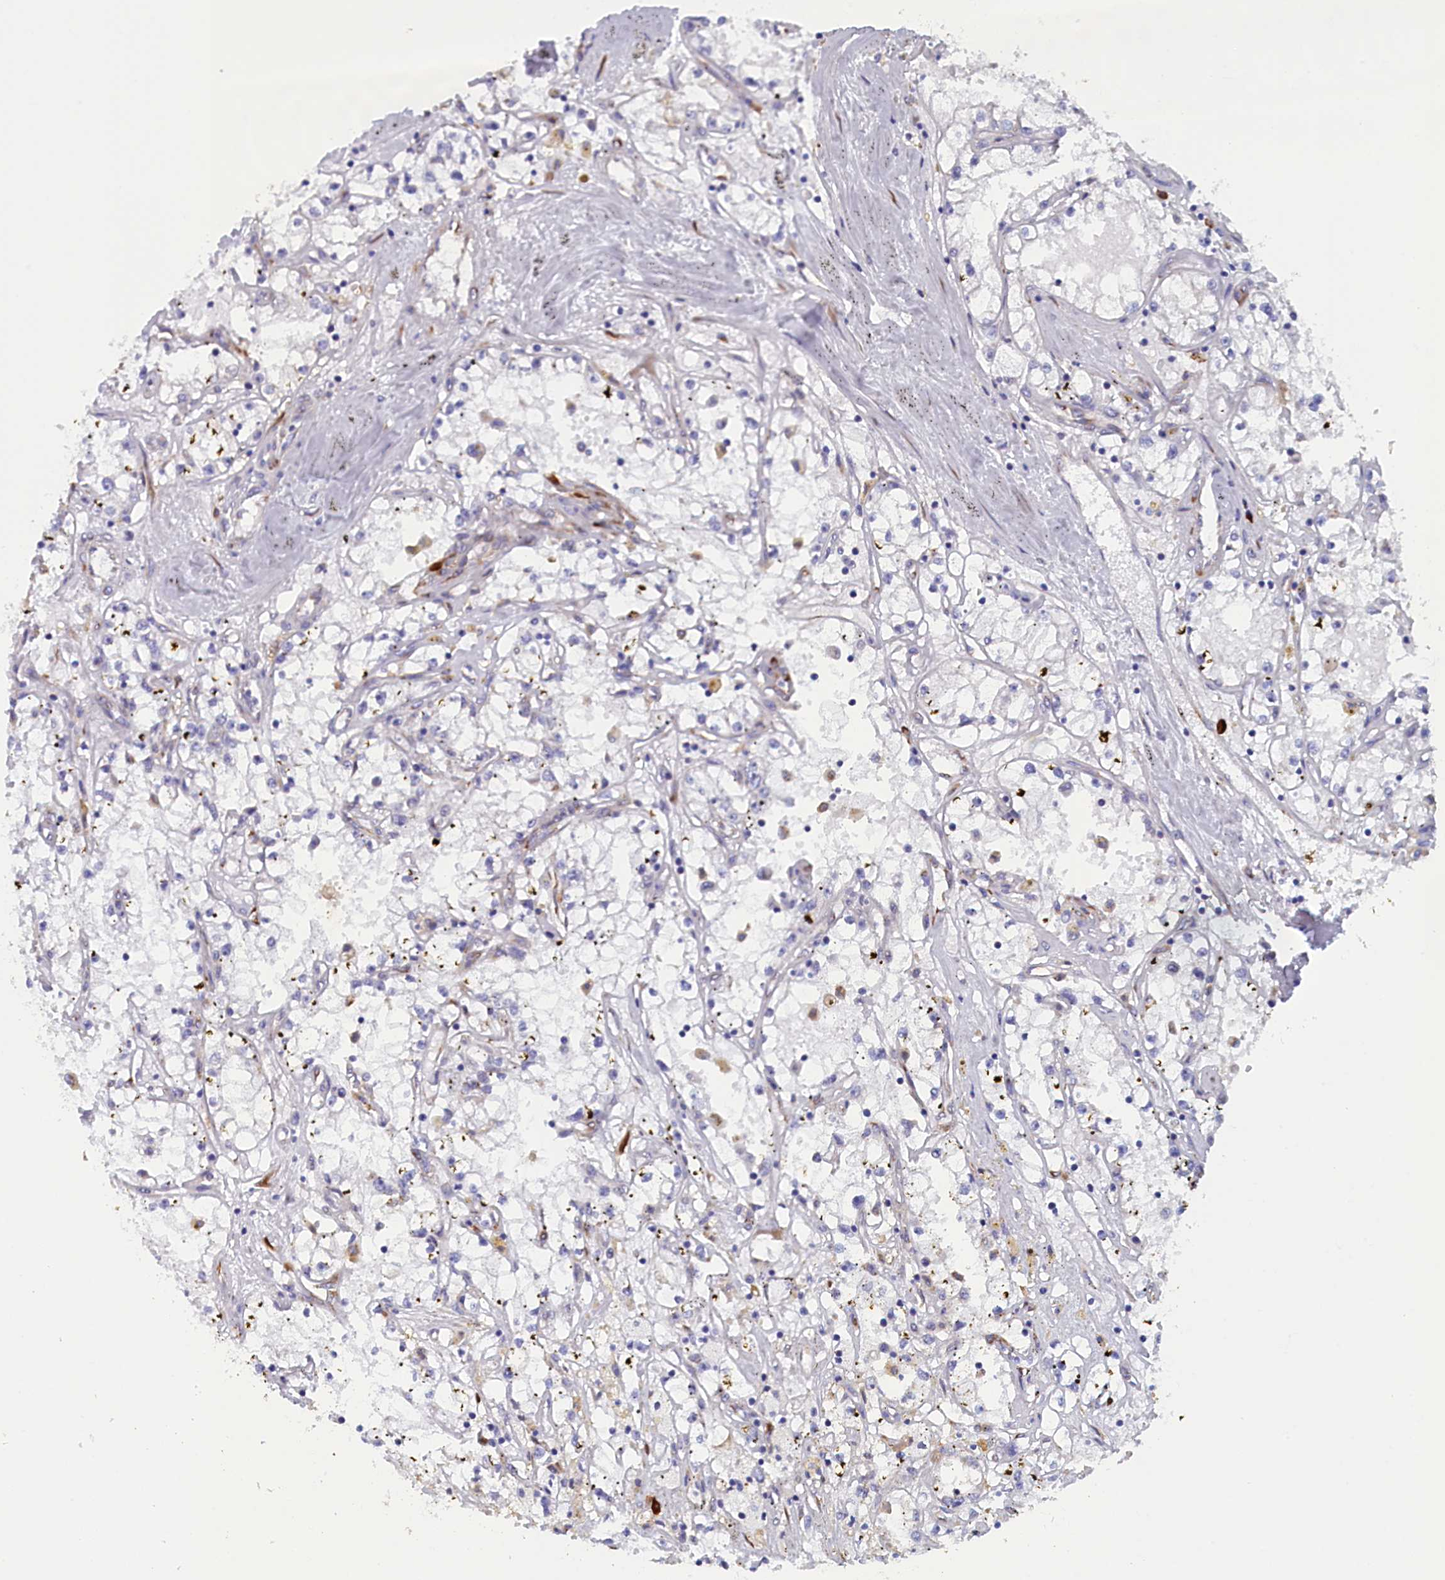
{"staining": {"intensity": "negative", "quantity": "none", "location": "none"}, "tissue": "renal cancer", "cell_type": "Tumor cells", "image_type": "cancer", "snomed": [{"axis": "morphology", "description": "Adenocarcinoma, NOS"}, {"axis": "topography", "description": "Kidney"}], "caption": "Renal cancer was stained to show a protein in brown. There is no significant expression in tumor cells.", "gene": "CCDC68", "patient": {"sex": "male", "age": 56}}